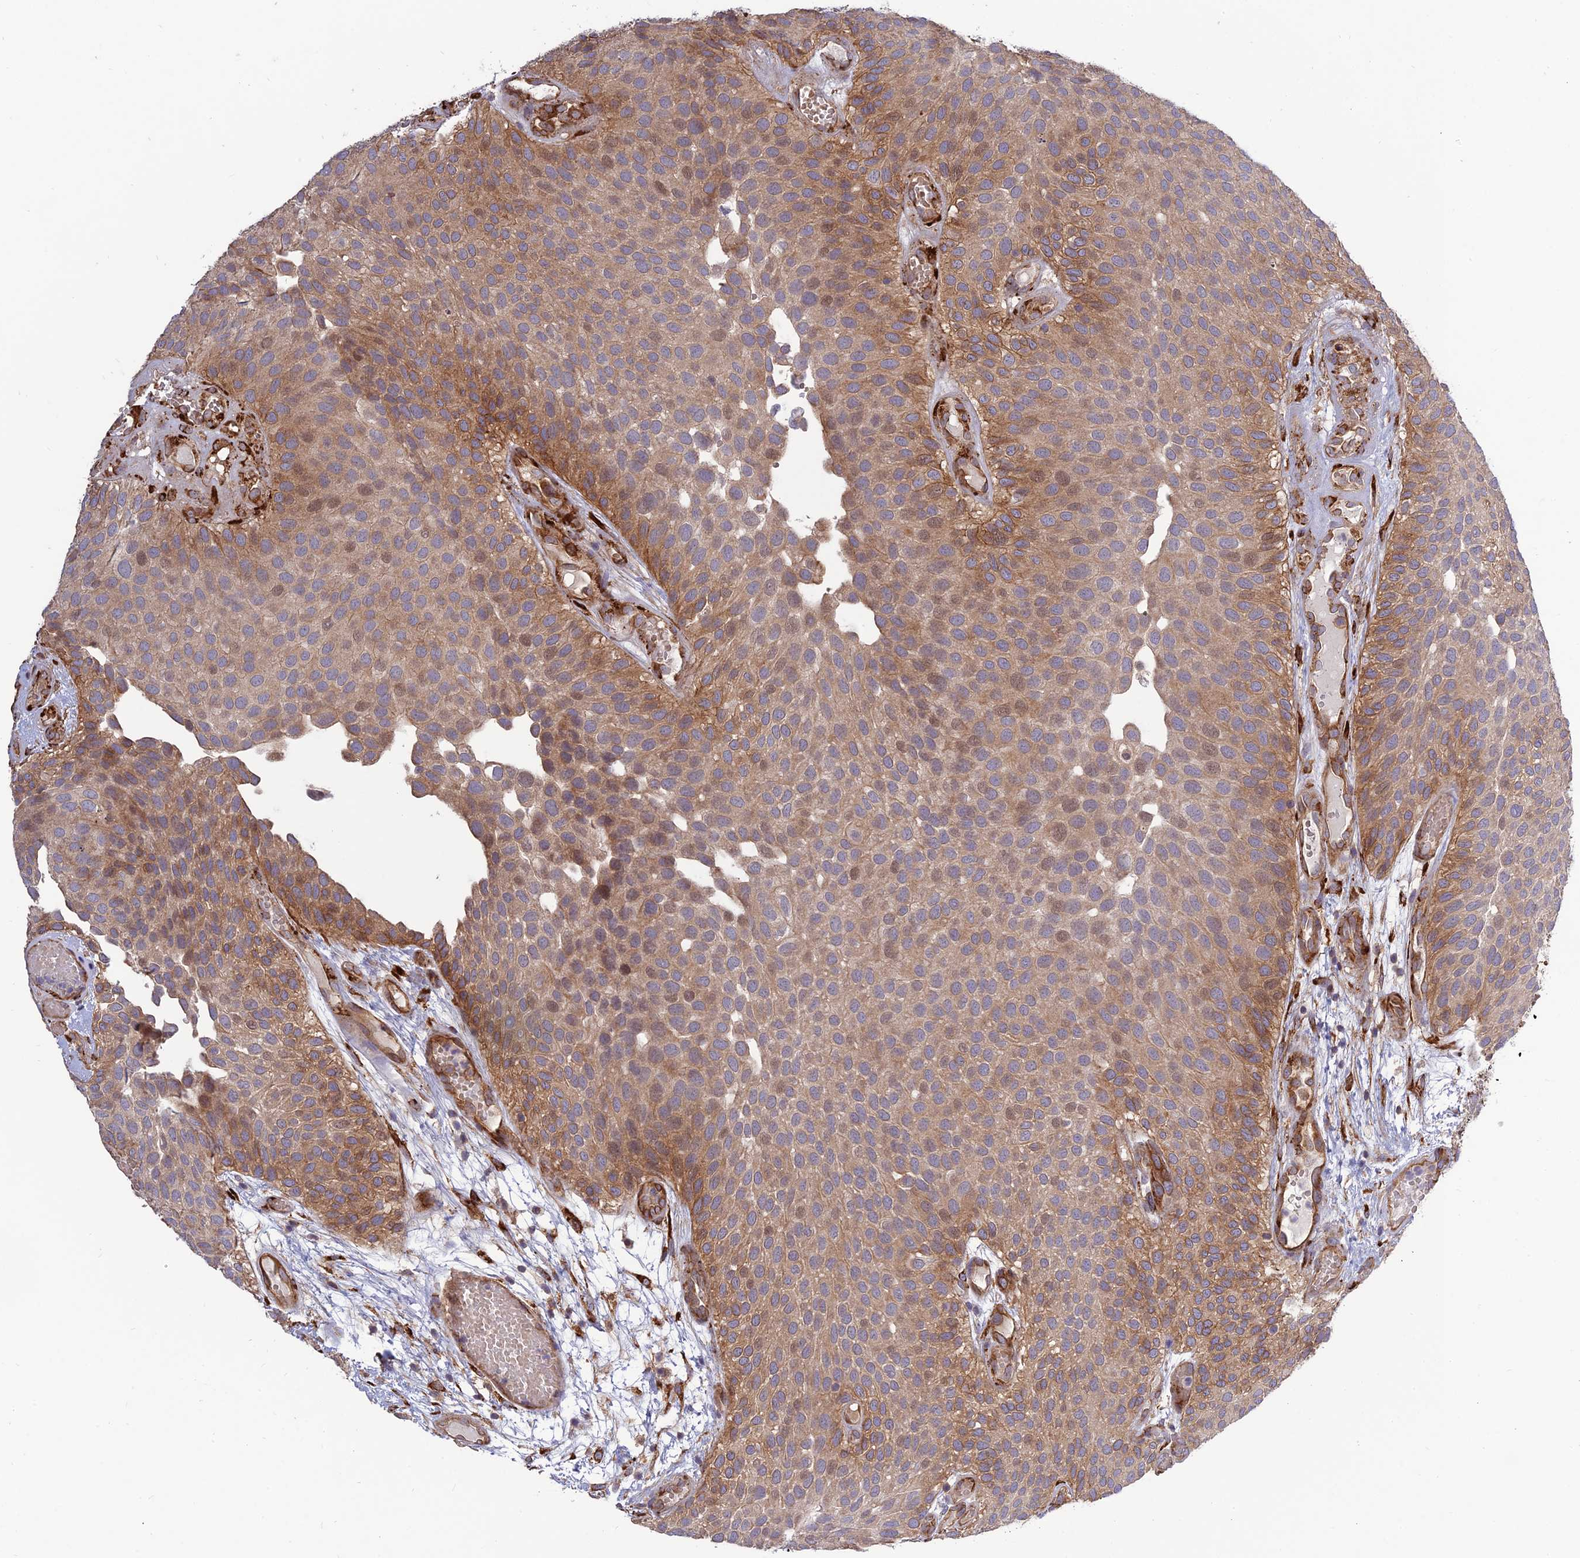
{"staining": {"intensity": "moderate", "quantity": "25%-75%", "location": "cytoplasmic/membranous"}, "tissue": "urothelial cancer", "cell_type": "Tumor cells", "image_type": "cancer", "snomed": [{"axis": "morphology", "description": "Urothelial carcinoma, Low grade"}, {"axis": "topography", "description": "Urinary bladder"}], "caption": "A photomicrograph of low-grade urothelial carcinoma stained for a protein exhibits moderate cytoplasmic/membranous brown staining in tumor cells.", "gene": "CRTAP", "patient": {"sex": "male", "age": 89}}